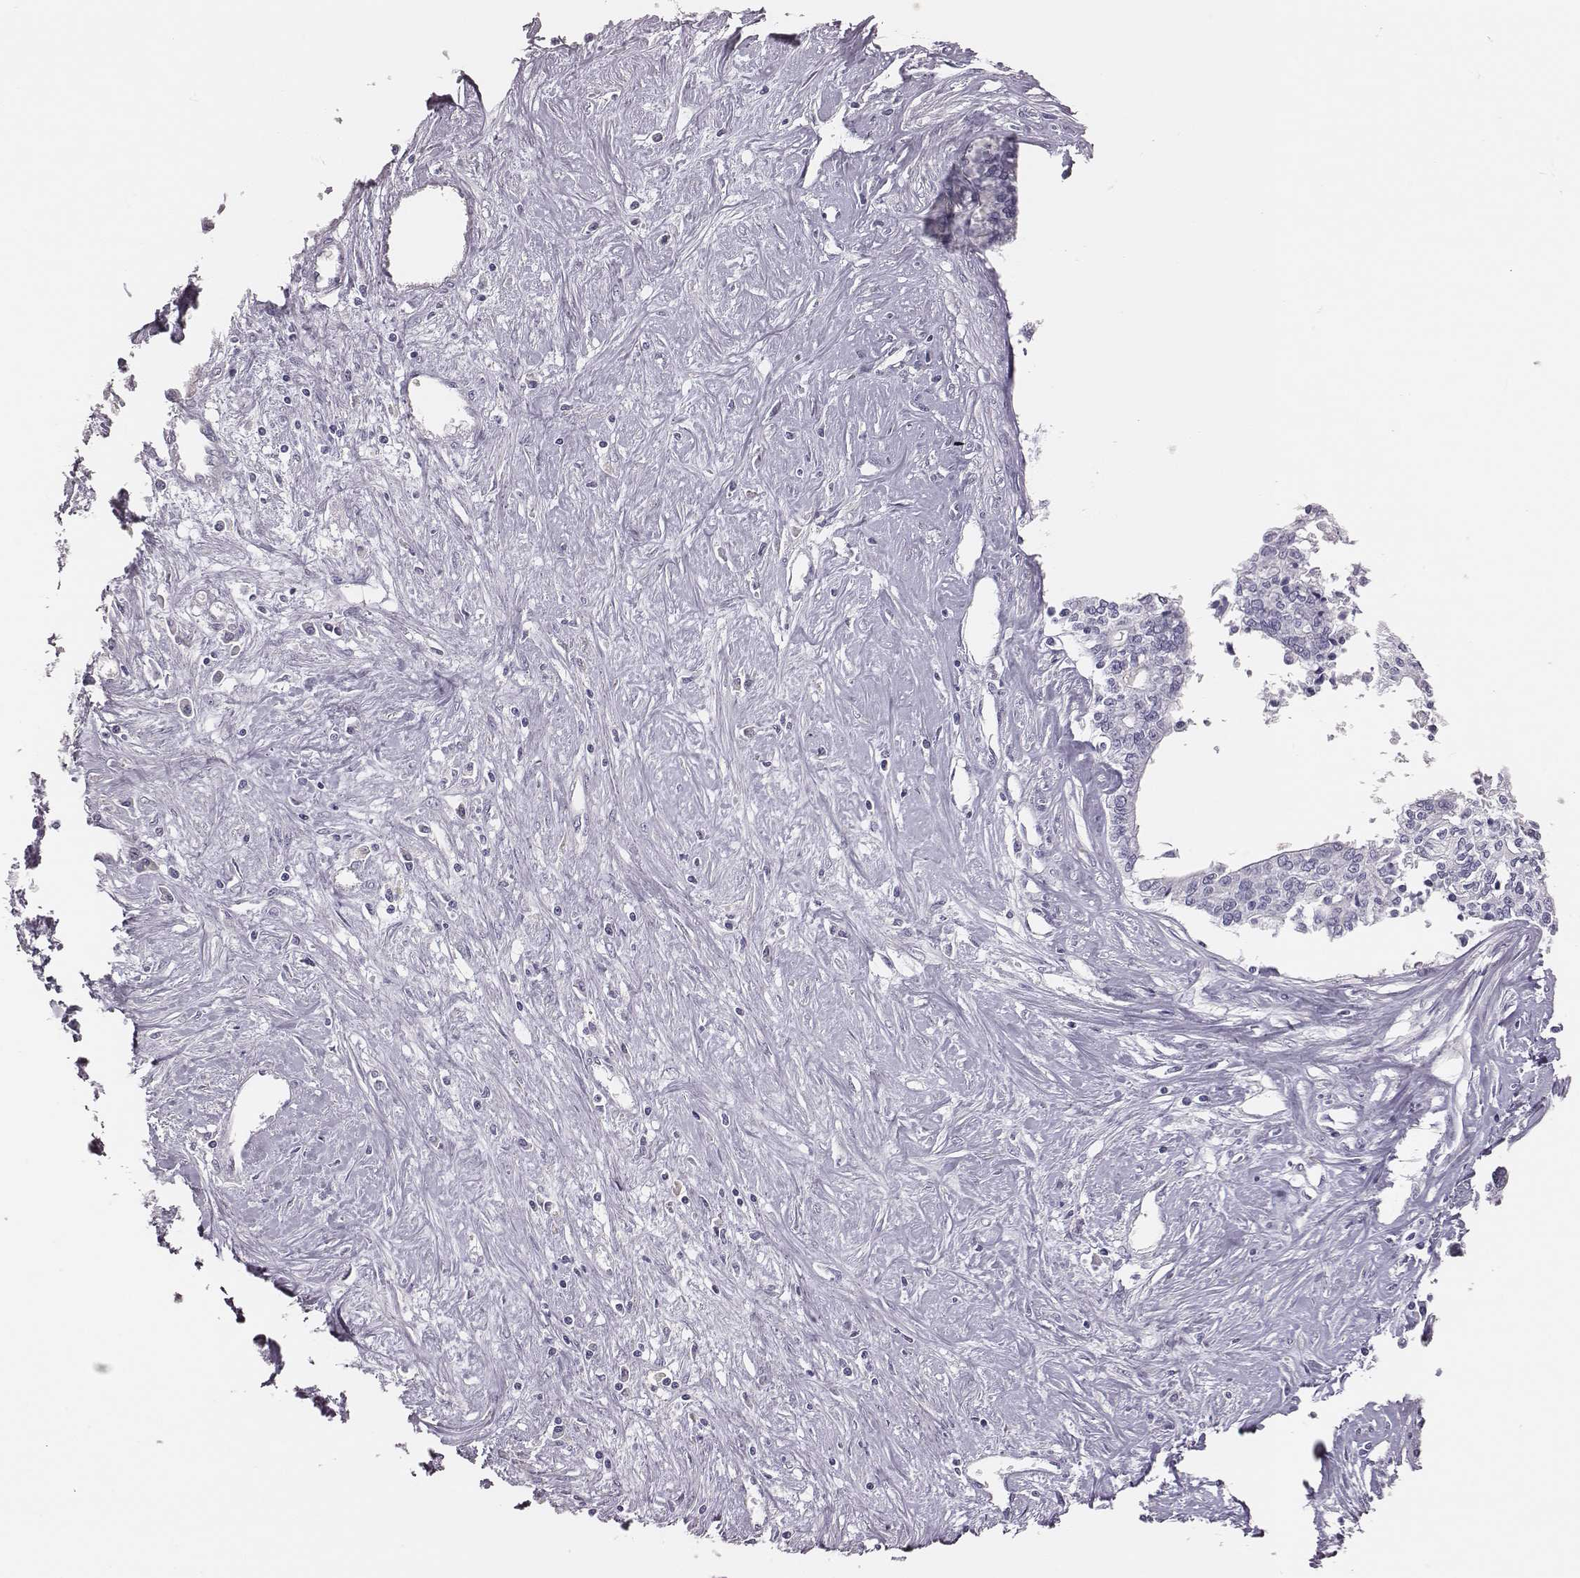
{"staining": {"intensity": "negative", "quantity": "none", "location": "none"}, "tissue": "liver cancer", "cell_type": "Tumor cells", "image_type": "cancer", "snomed": [{"axis": "morphology", "description": "Cholangiocarcinoma"}, {"axis": "topography", "description": "Liver"}], "caption": "Liver cancer was stained to show a protein in brown. There is no significant expression in tumor cells. (DAB IHC, high magnification).", "gene": "GUCA1A", "patient": {"sex": "female", "age": 61}}